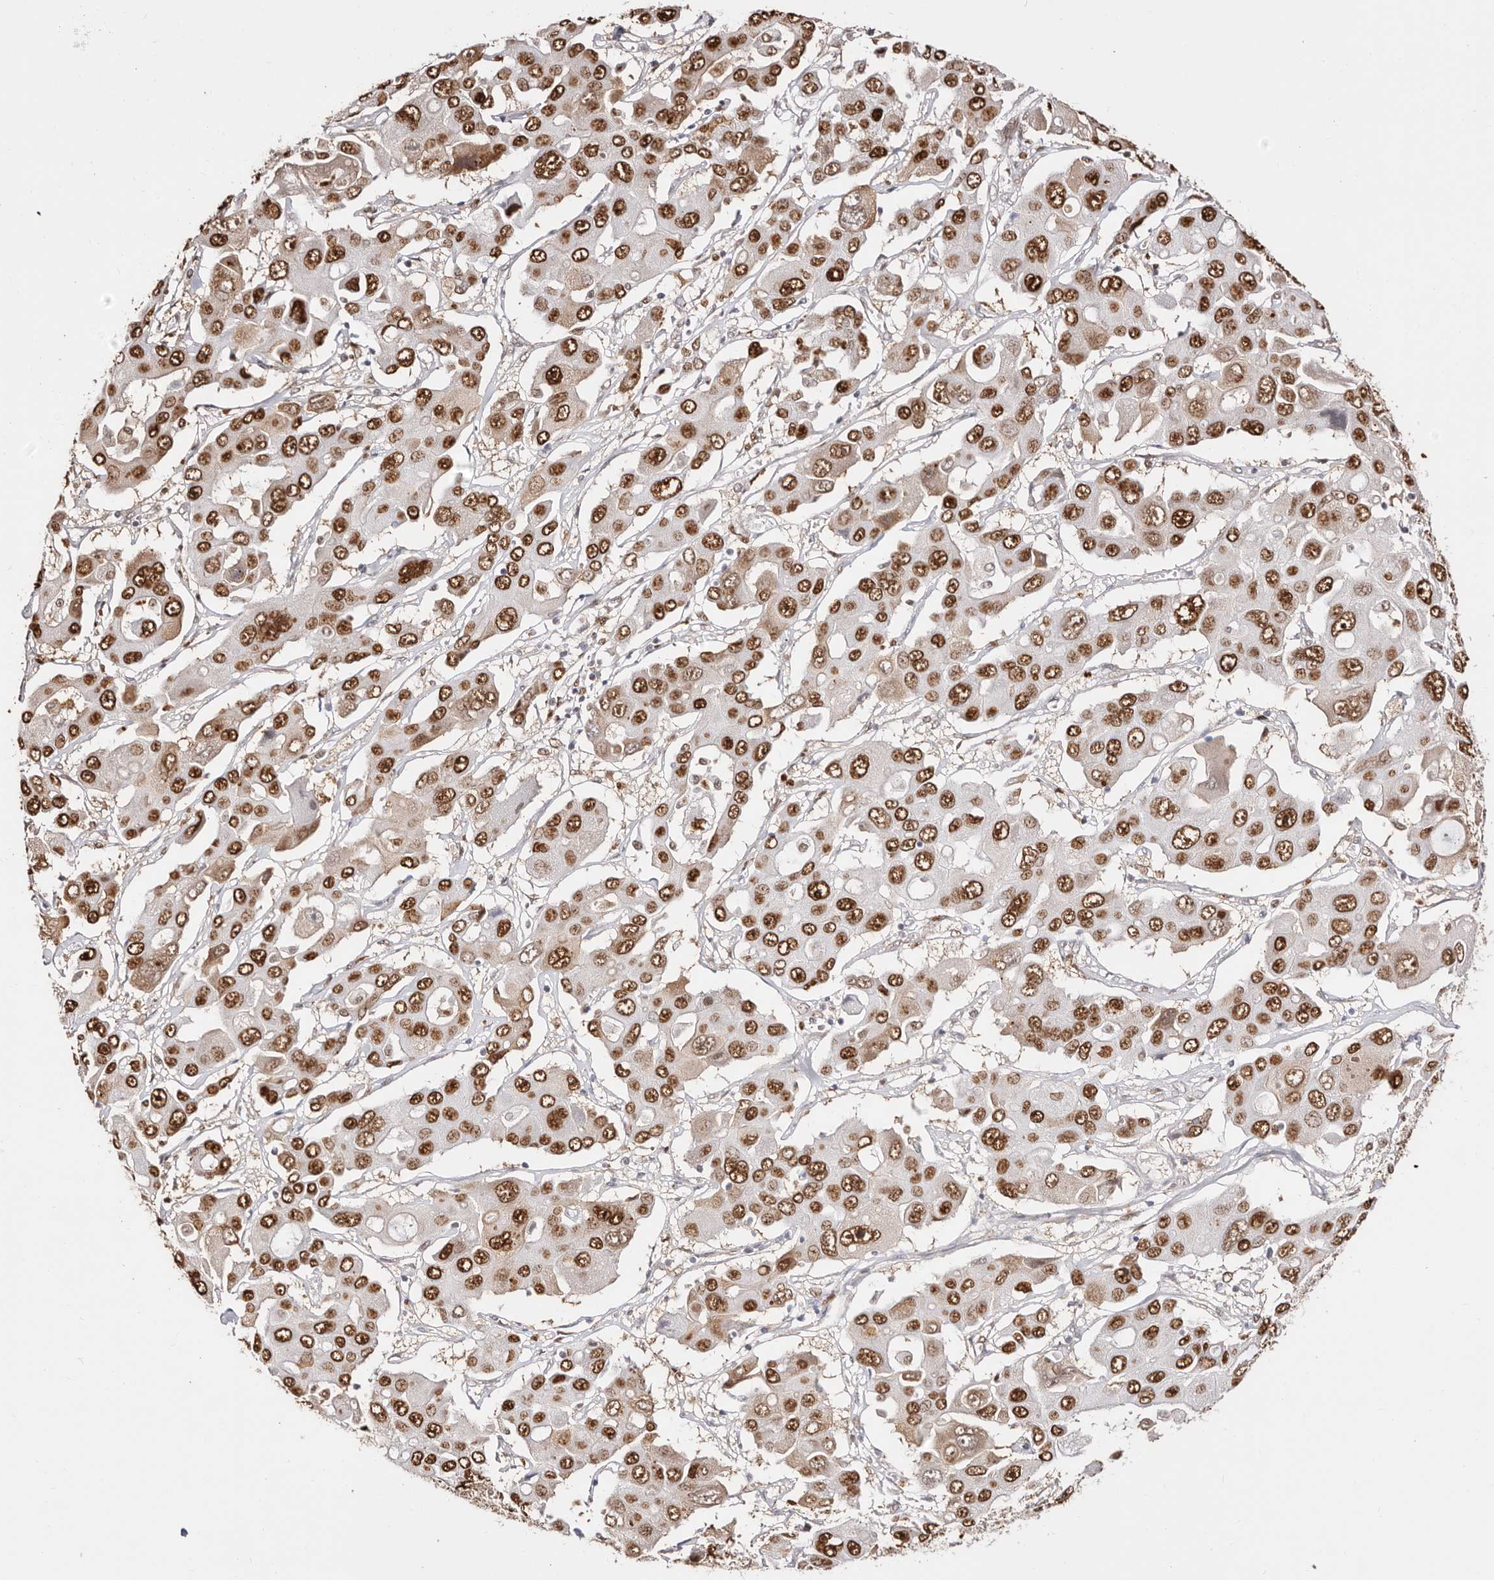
{"staining": {"intensity": "strong", "quantity": ">75%", "location": "nuclear"}, "tissue": "liver cancer", "cell_type": "Tumor cells", "image_type": "cancer", "snomed": [{"axis": "morphology", "description": "Cholangiocarcinoma"}, {"axis": "topography", "description": "Liver"}], "caption": "Immunohistochemistry (IHC) image of human liver cholangiocarcinoma stained for a protein (brown), which displays high levels of strong nuclear staining in about >75% of tumor cells.", "gene": "TKT", "patient": {"sex": "male", "age": 67}}